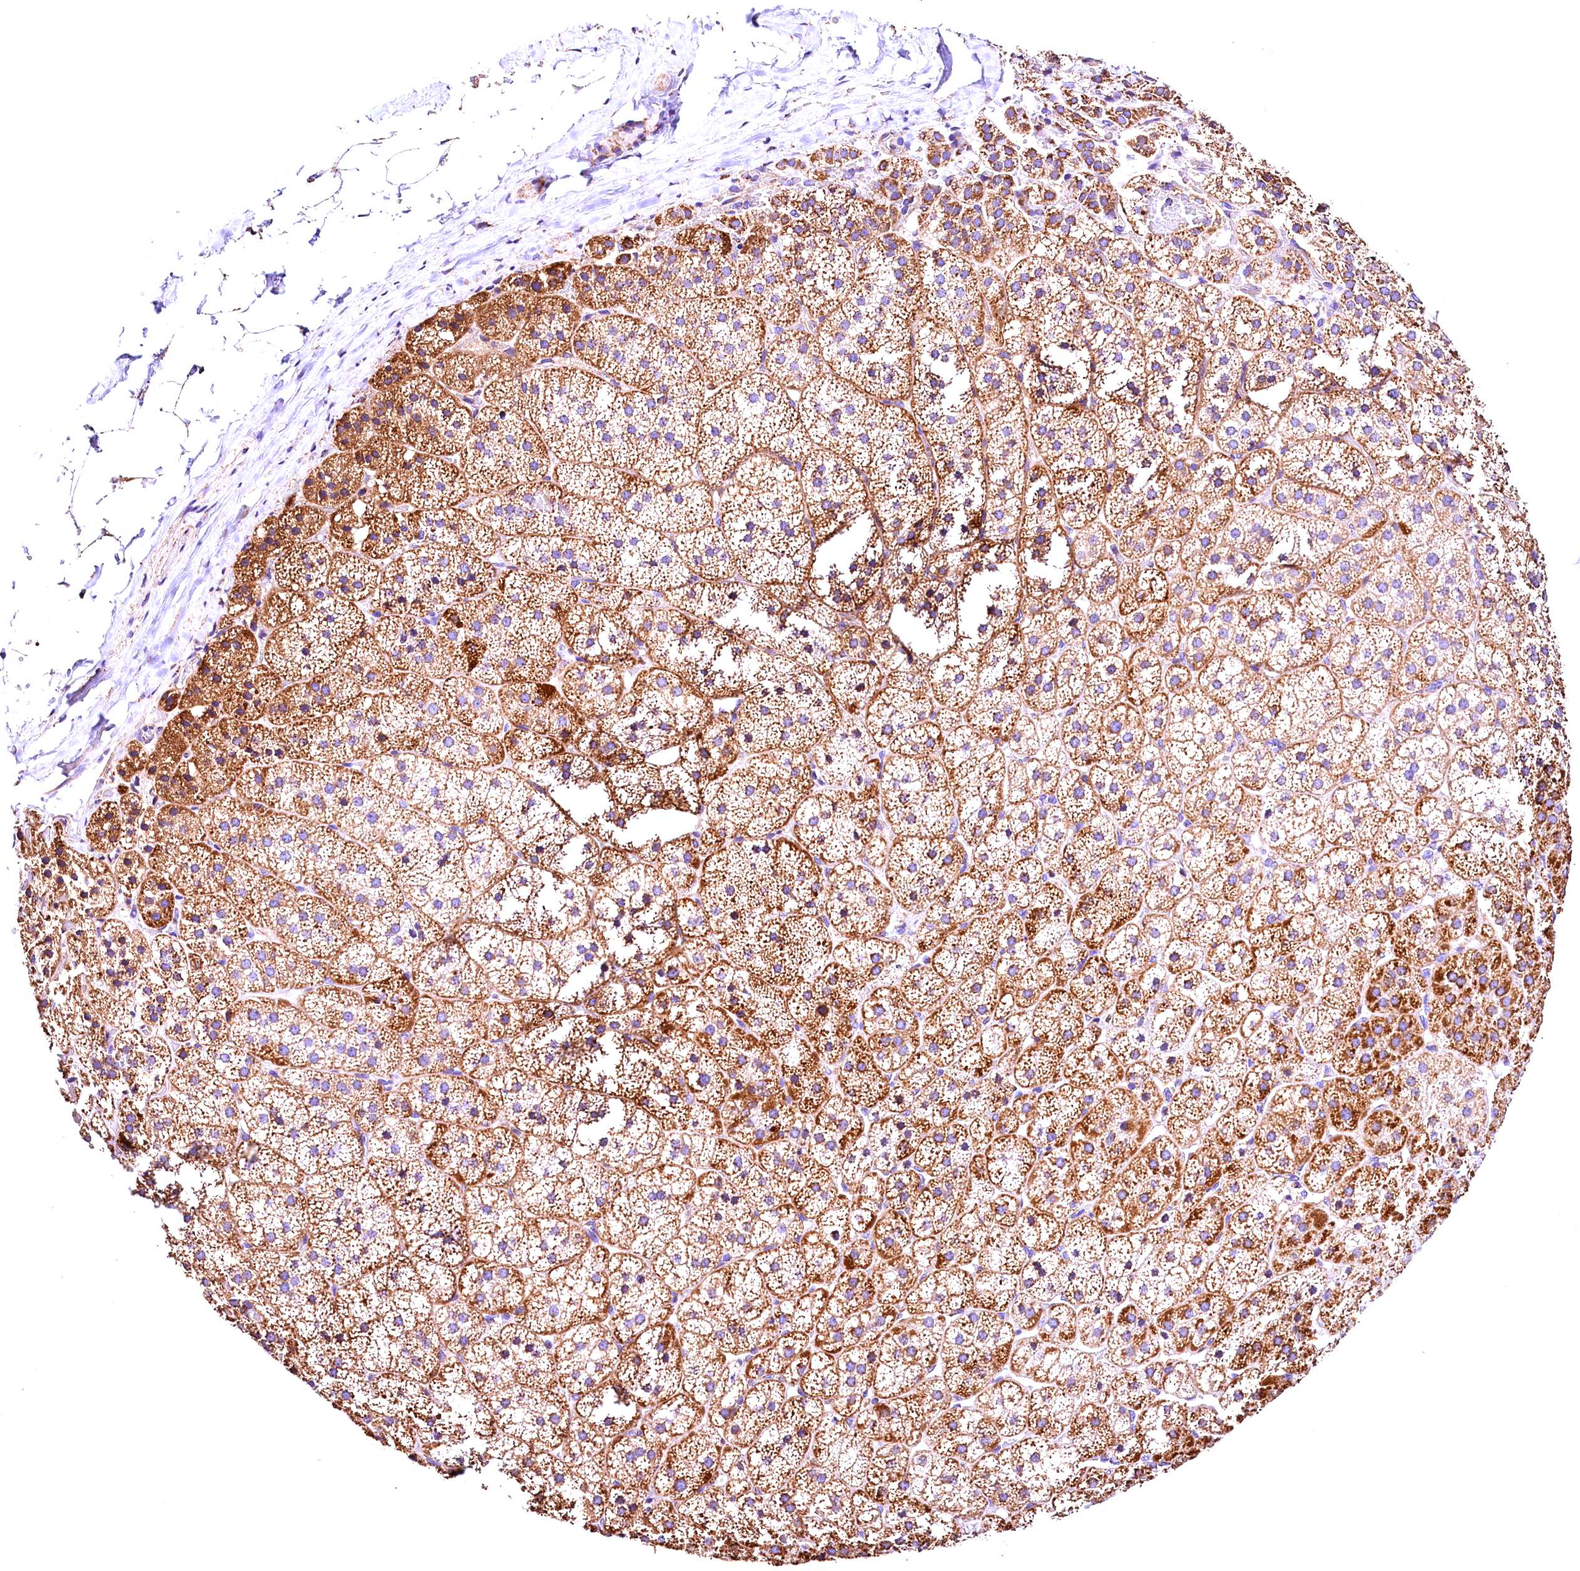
{"staining": {"intensity": "strong", "quantity": "<25%", "location": "cytoplasmic/membranous"}, "tissue": "adrenal gland", "cell_type": "Glandular cells", "image_type": "normal", "snomed": [{"axis": "morphology", "description": "Normal tissue, NOS"}, {"axis": "topography", "description": "Adrenal gland"}], "caption": "Glandular cells demonstrate strong cytoplasmic/membranous expression in approximately <25% of cells in unremarkable adrenal gland.", "gene": "ACAA2", "patient": {"sex": "female", "age": 44}}